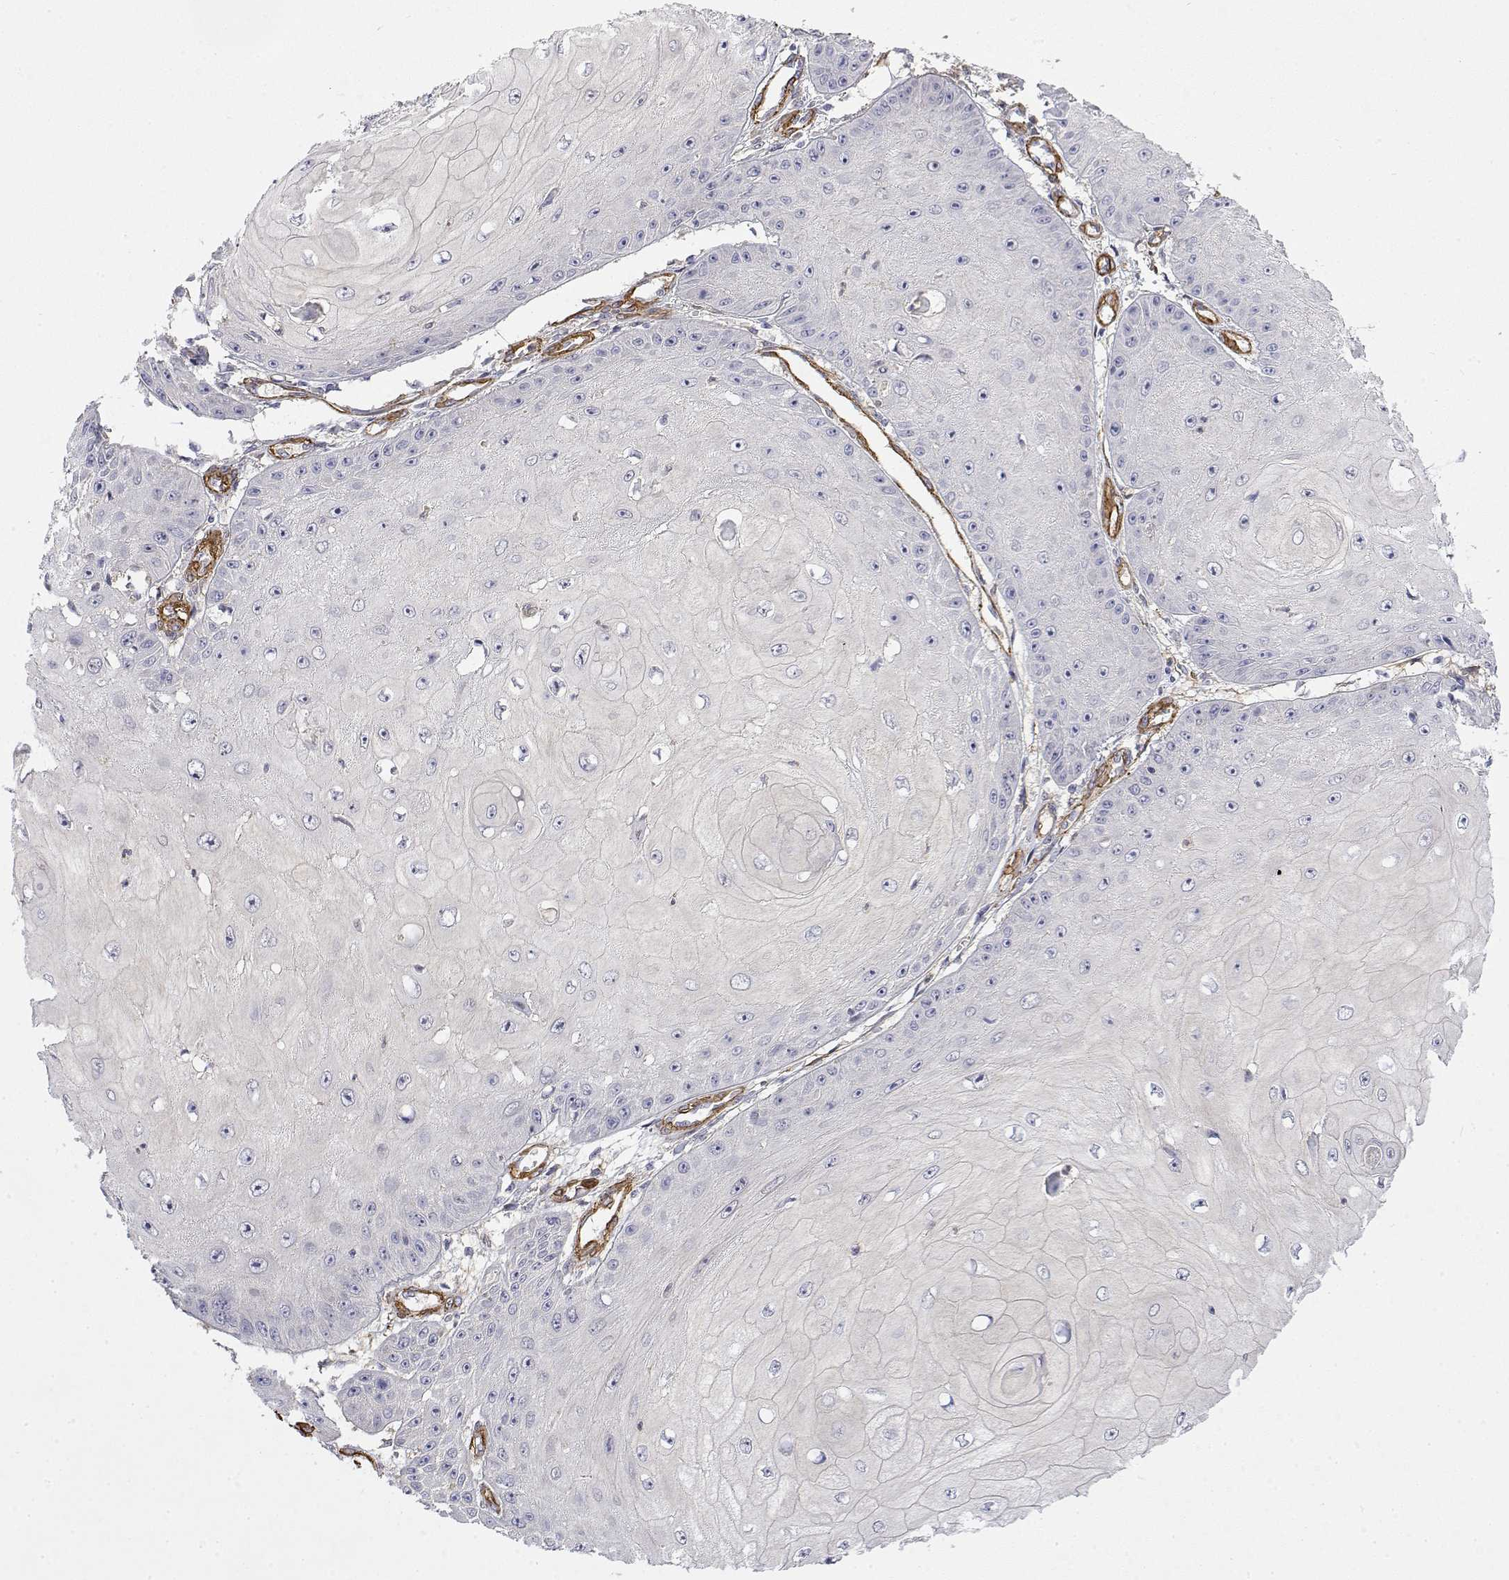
{"staining": {"intensity": "negative", "quantity": "none", "location": "none"}, "tissue": "skin cancer", "cell_type": "Tumor cells", "image_type": "cancer", "snomed": [{"axis": "morphology", "description": "Squamous cell carcinoma, NOS"}, {"axis": "topography", "description": "Skin"}], "caption": "An IHC photomicrograph of skin cancer is shown. There is no staining in tumor cells of skin cancer. (DAB IHC, high magnification).", "gene": "SOWAHD", "patient": {"sex": "male", "age": 70}}